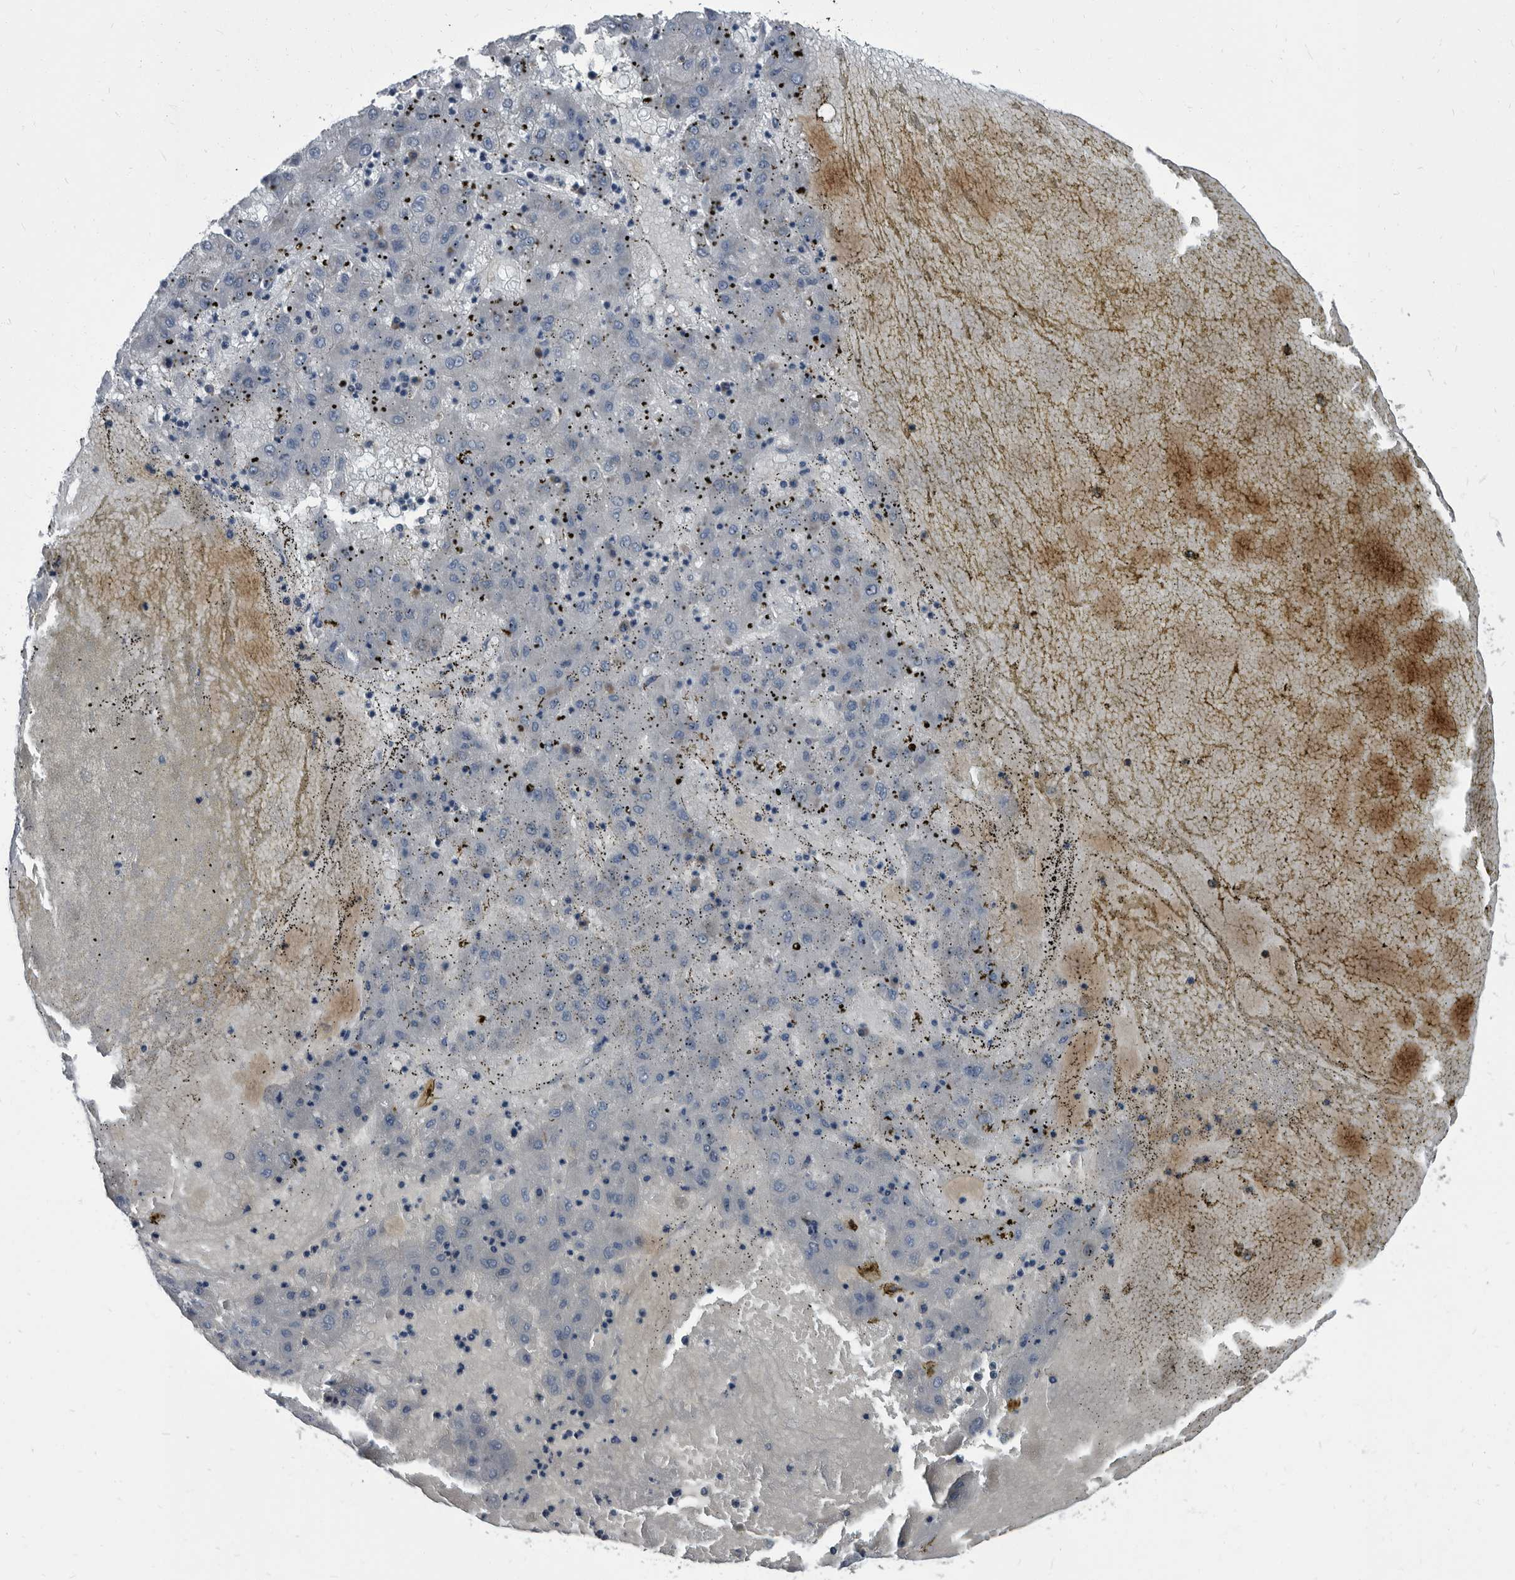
{"staining": {"intensity": "negative", "quantity": "none", "location": "none"}, "tissue": "liver cancer", "cell_type": "Tumor cells", "image_type": "cancer", "snomed": [{"axis": "morphology", "description": "Carcinoma, Hepatocellular, NOS"}, {"axis": "topography", "description": "Liver"}], "caption": "Immunohistochemistry of human liver cancer exhibits no positivity in tumor cells.", "gene": "CDV3", "patient": {"sex": "male", "age": 72}}